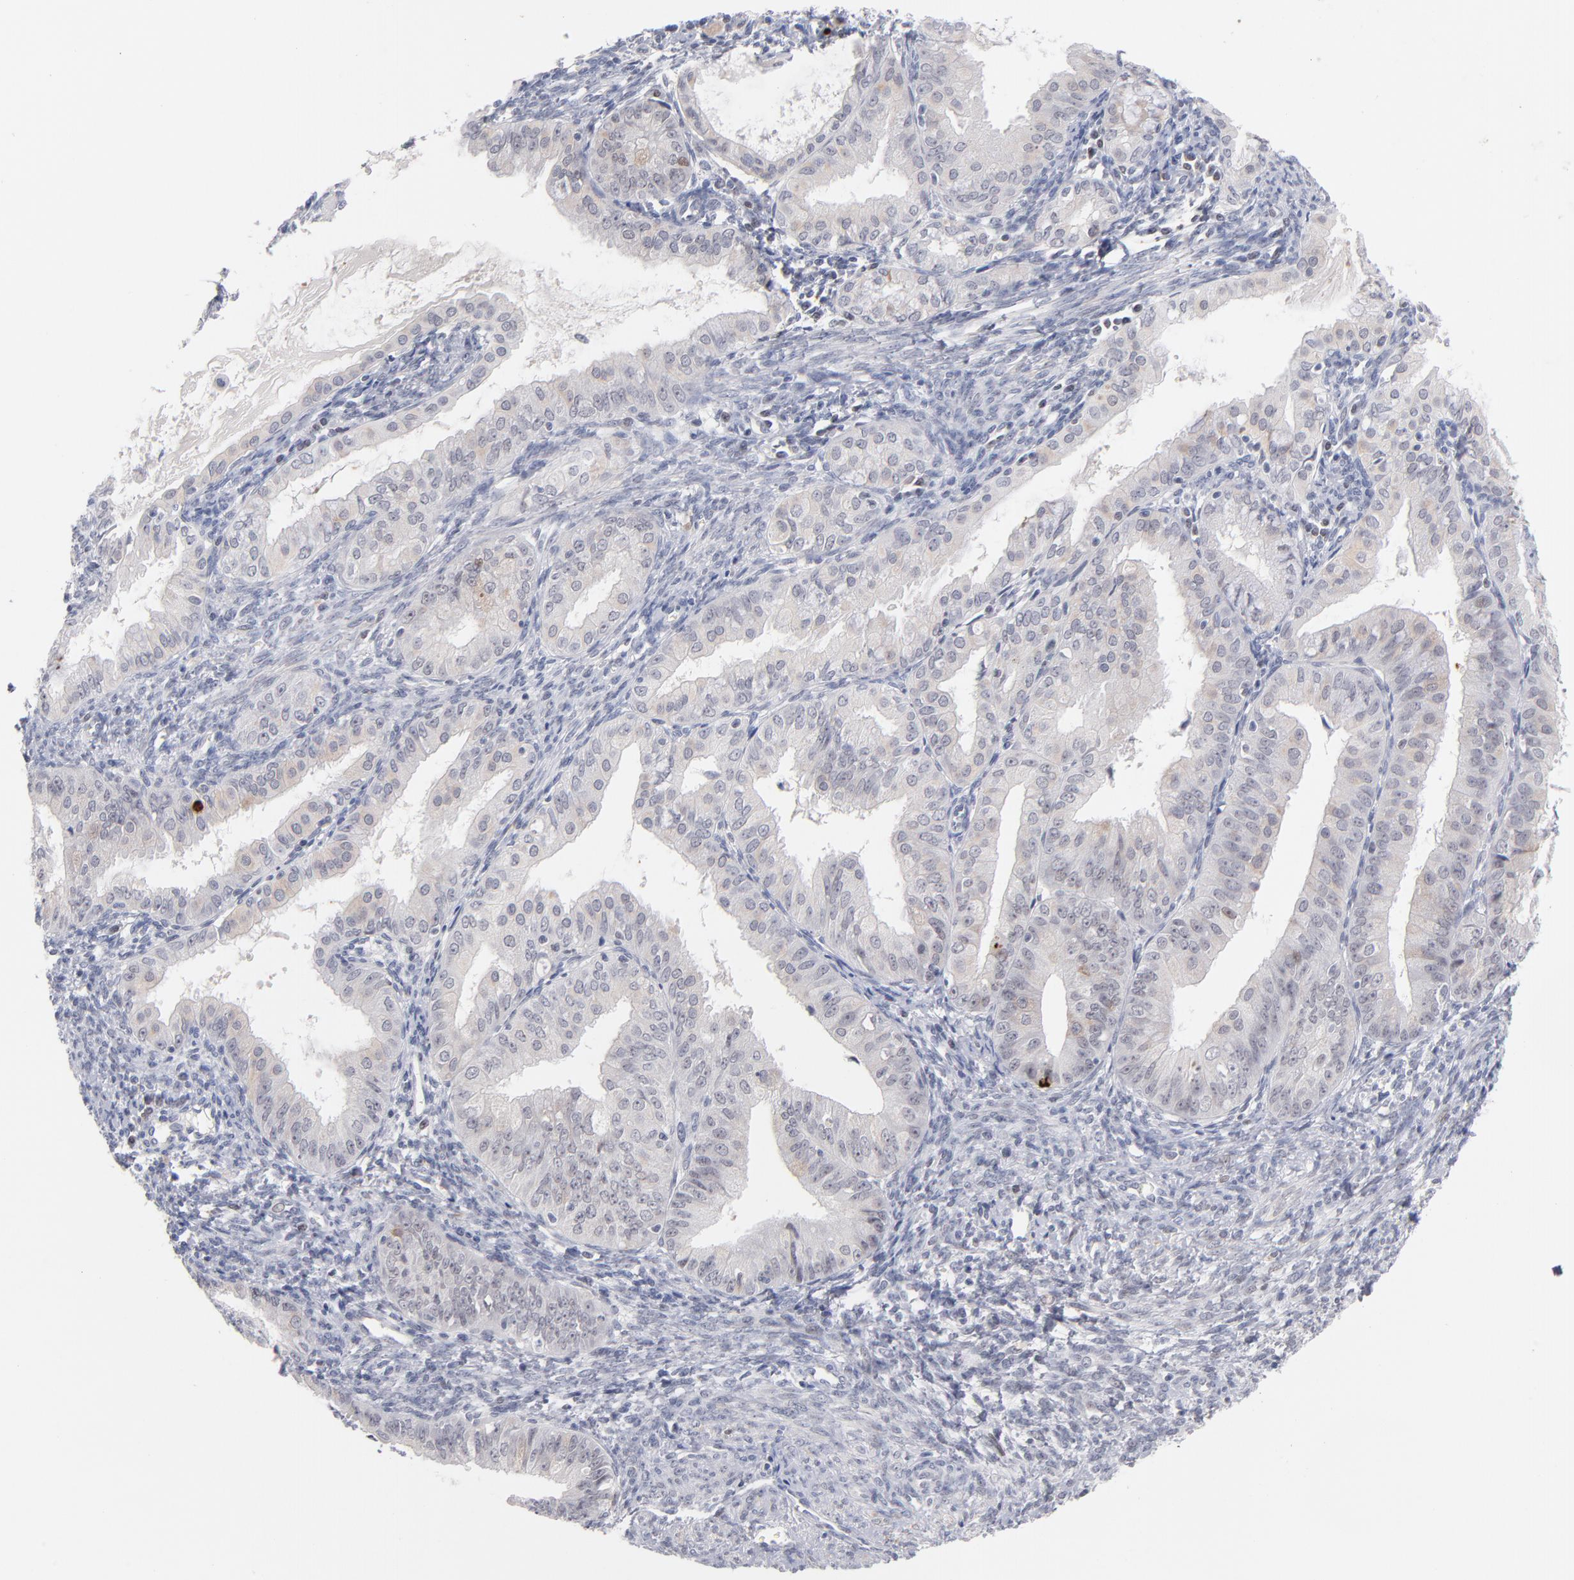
{"staining": {"intensity": "negative", "quantity": "none", "location": "none"}, "tissue": "endometrial cancer", "cell_type": "Tumor cells", "image_type": "cancer", "snomed": [{"axis": "morphology", "description": "Adenocarcinoma, NOS"}, {"axis": "topography", "description": "Endometrium"}], "caption": "Human endometrial cancer (adenocarcinoma) stained for a protein using immunohistochemistry (IHC) shows no staining in tumor cells.", "gene": "PARP1", "patient": {"sex": "female", "age": 76}}